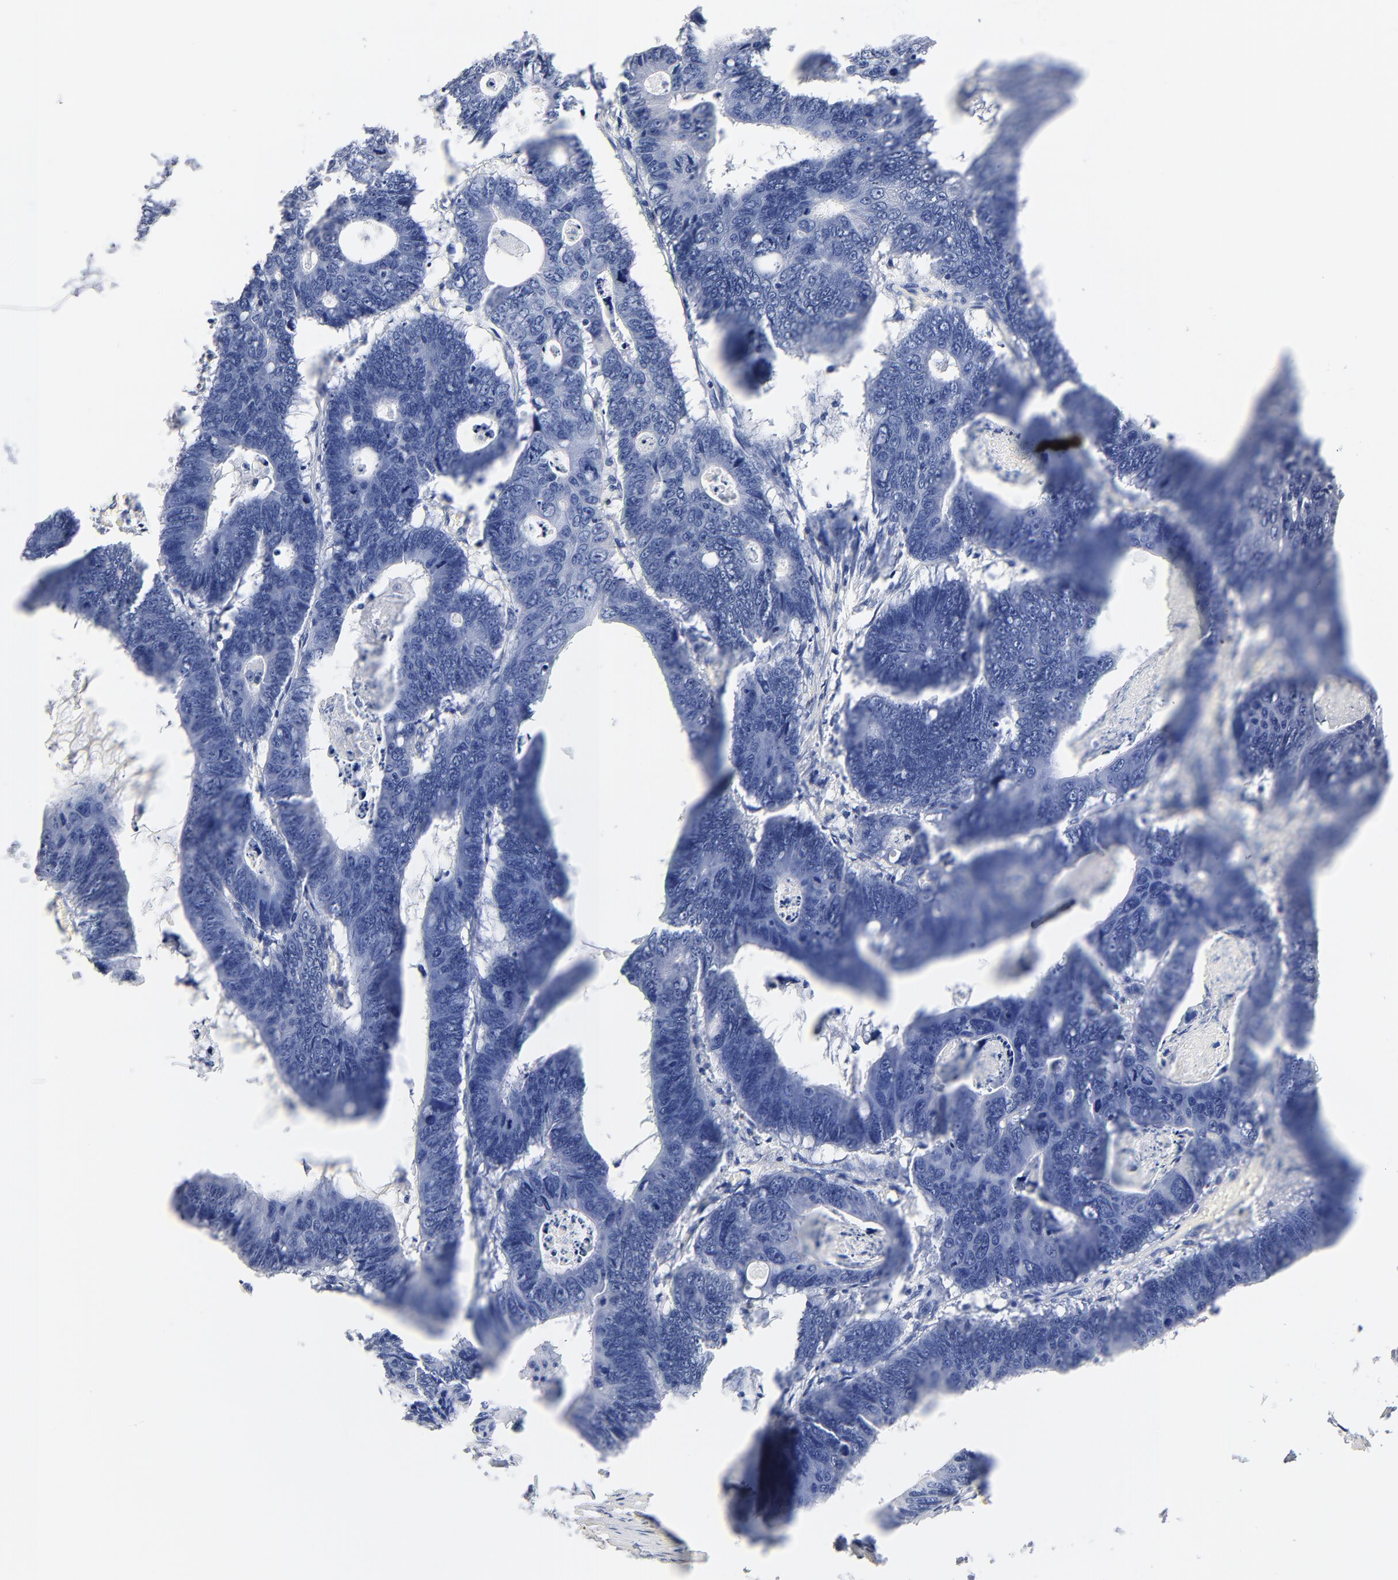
{"staining": {"intensity": "negative", "quantity": "none", "location": "none"}, "tissue": "colorectal cancer", "cell_type": "Tumor cells", "image_type": "cancer", "snomed": [{"axis": "morphology", "description": "Adenocarcinoma, NOS"}, {"axis": "topography", "description": "Colon"}], "caption": "Protein analysis of colorectal cancer (adenocarcinoma) exhibits no significant staining in tumor cells.", "gene": "AGTR1", "patient": {"sex": "female", "age": 55}}